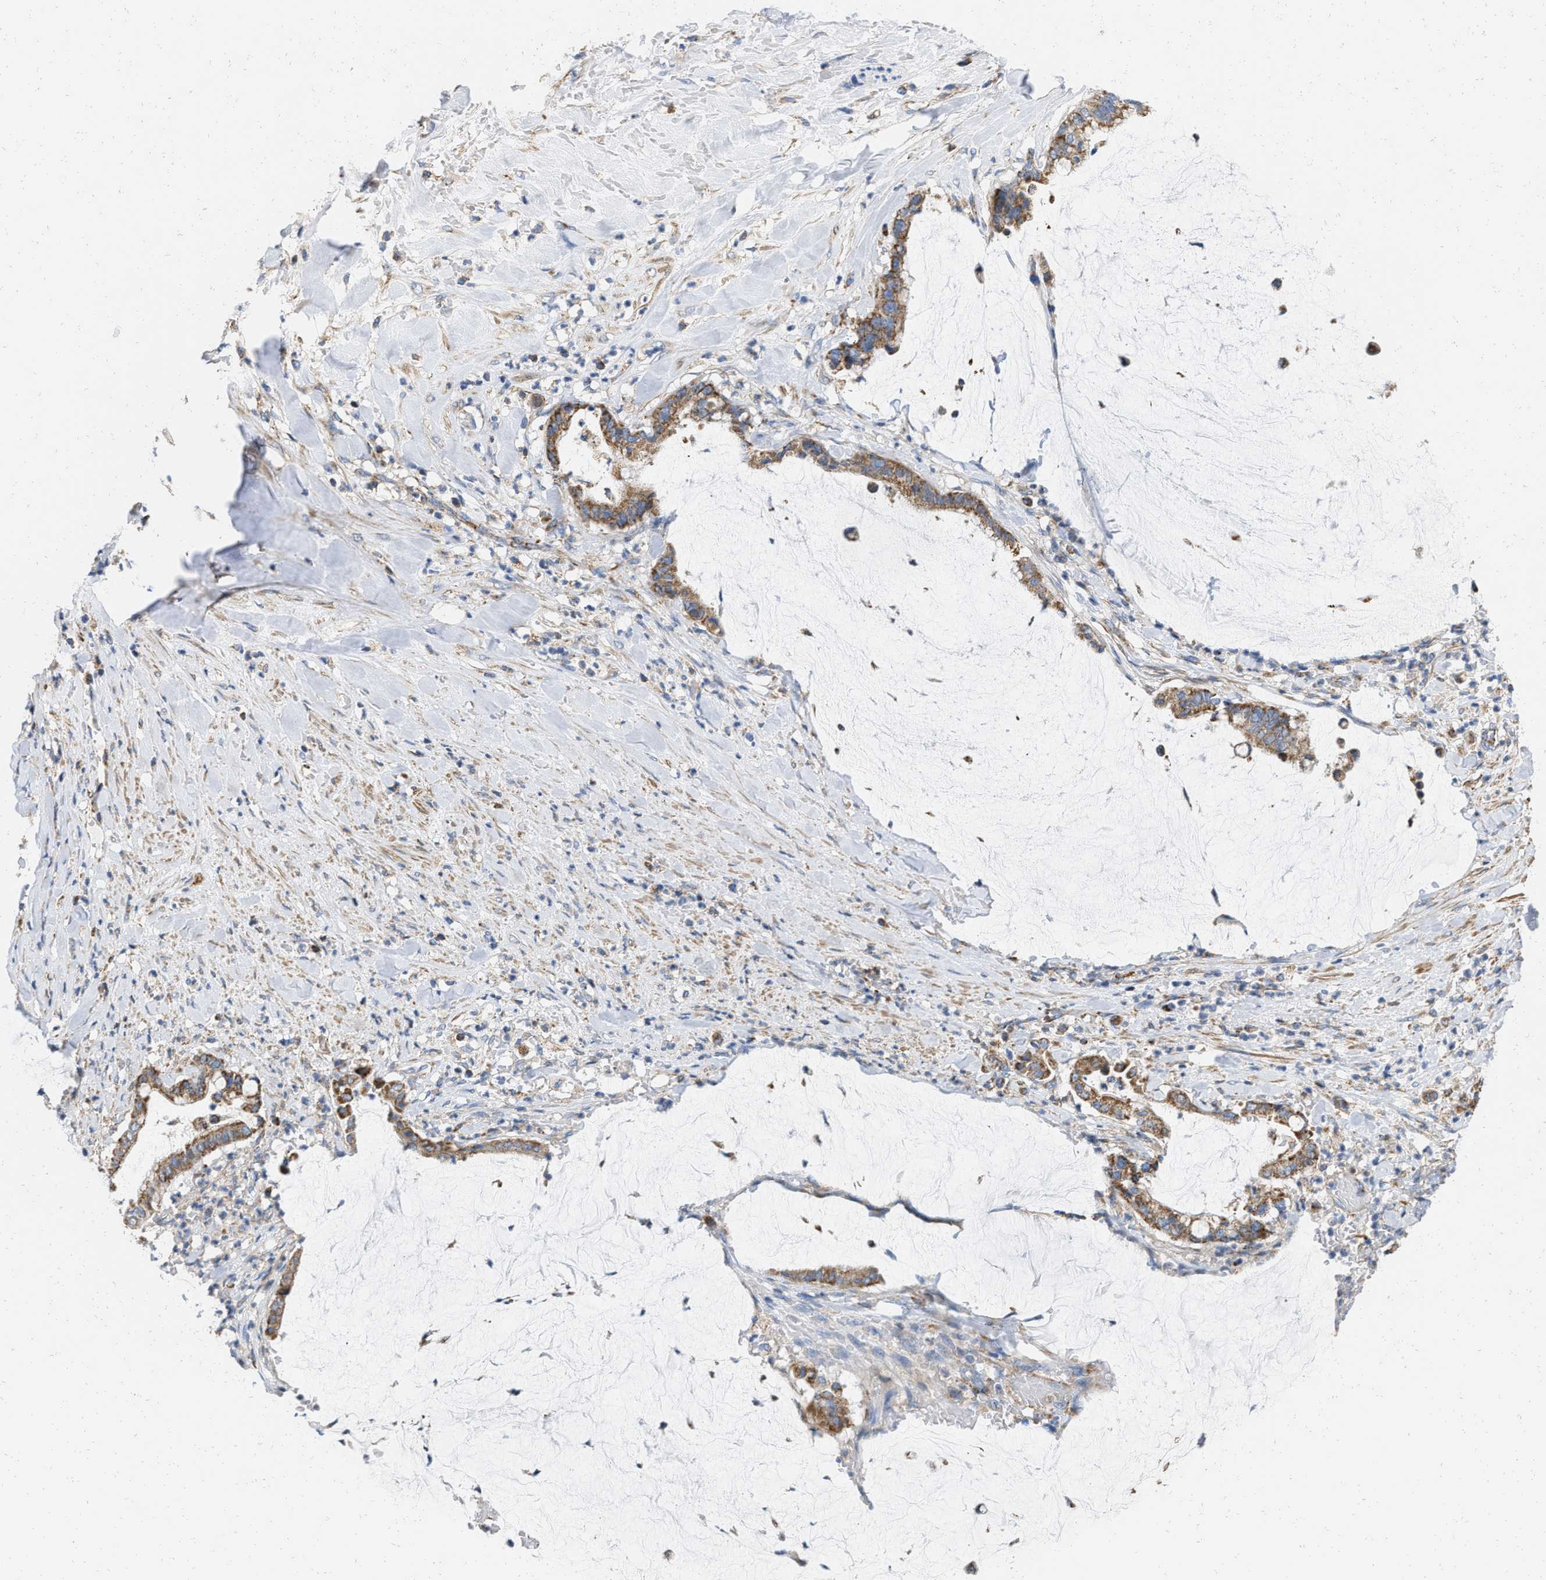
{"staining": {"intensity": "moderate", "quantity": ">75%", "location": "cytoplasmic/membranous"}, "tissue": "pancreatic cancer", "cell_type": "Tumor cells", "image_type": "cancer", "snomed": [{"axis": "morphology", "description": "Adenocarcinoma, NOS"}, {"axis": "topography", "description": "Pancreas"}], "caption": "Brown immunohistochemical staining in human pancreatic cancer (adenocarcinoma) shows moderate cytoplasmic/membranous expression in about >75% of tumor cells.", "gene": "GRB10", "patient": {"sex": "male", "age": 41}}